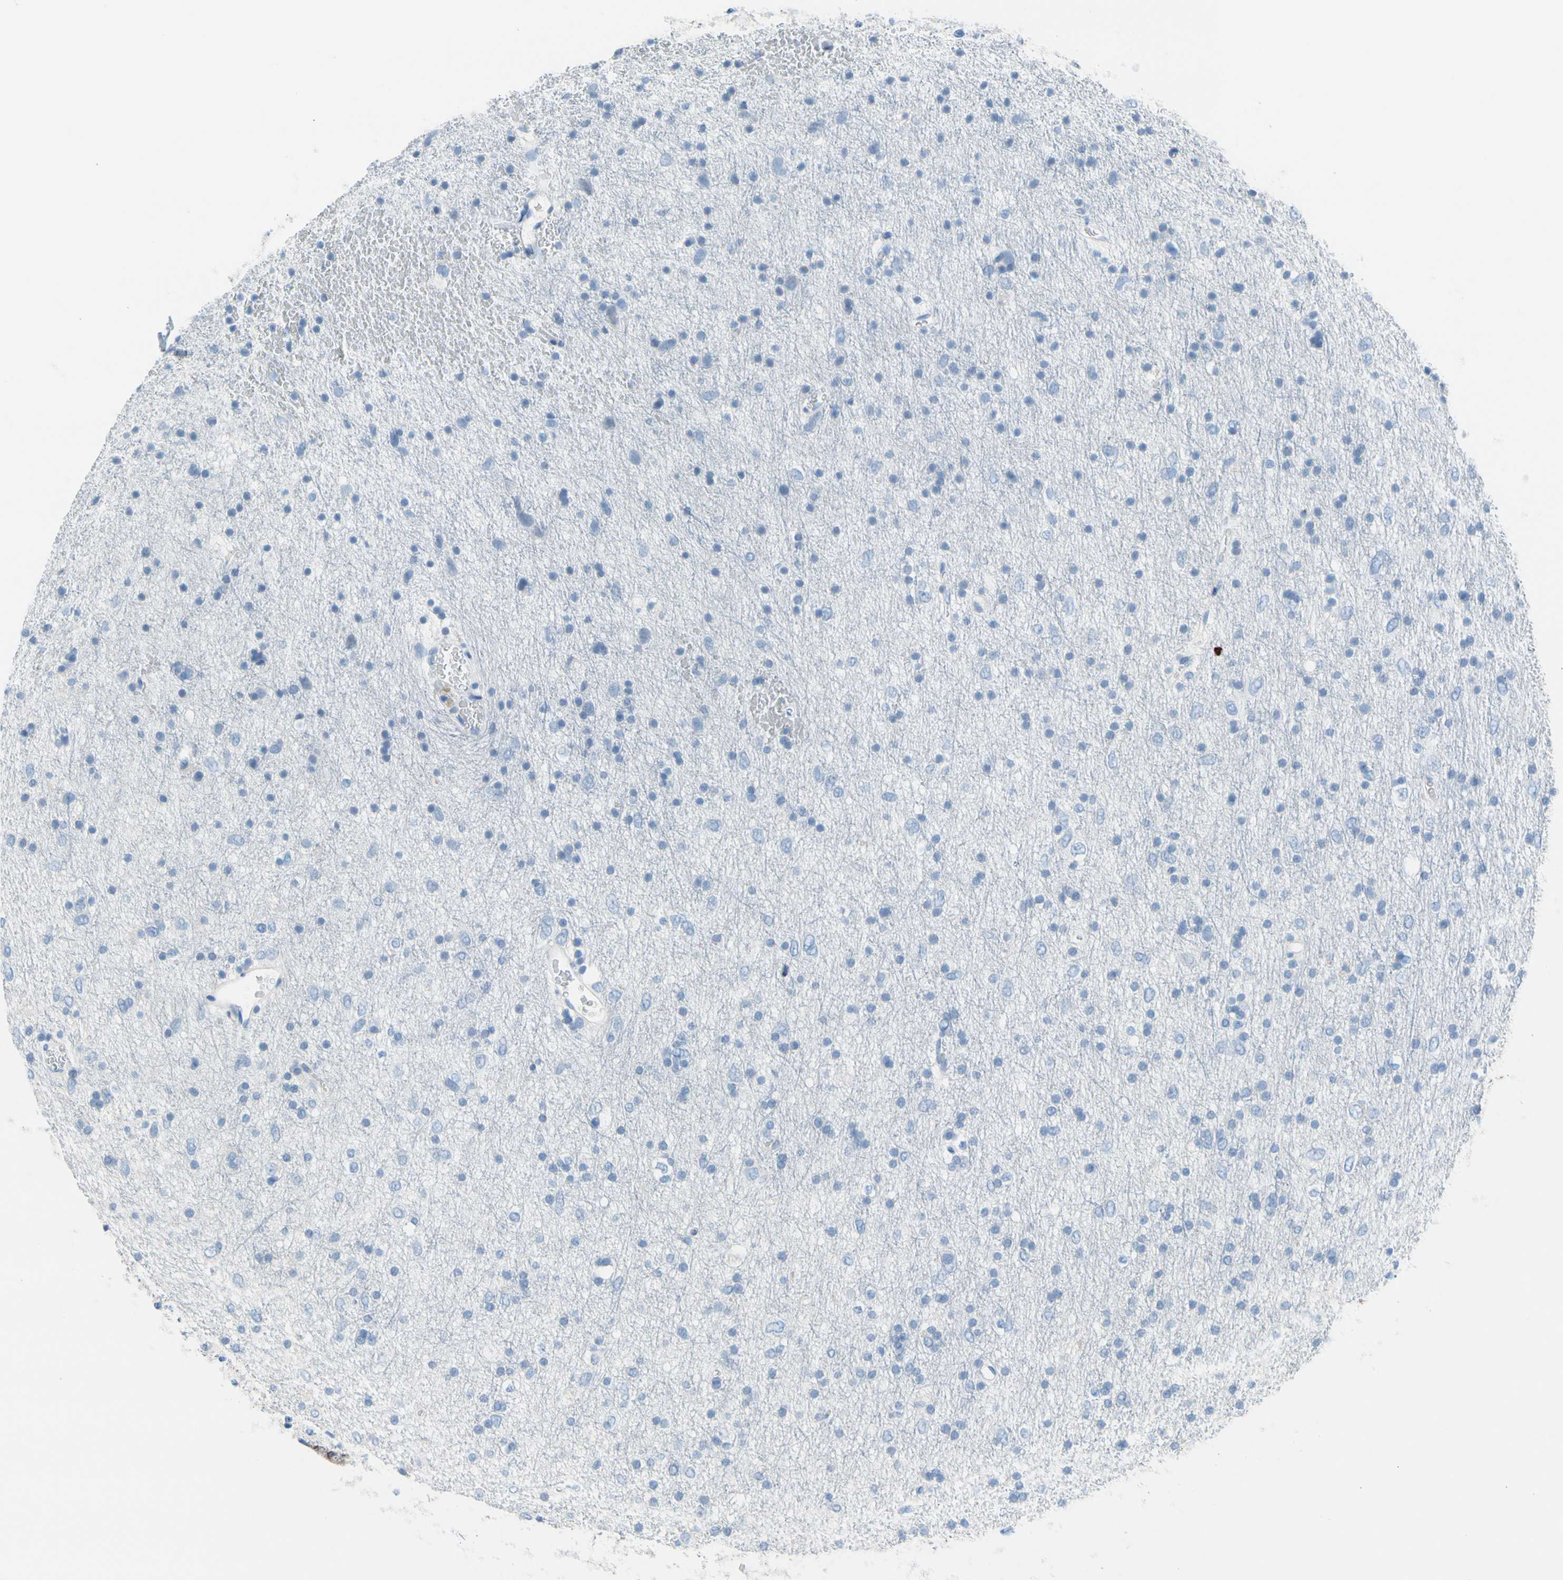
{"staining": {"intensity": "negative", "quantity": "none", "location": "none"}, "tissue": "glioma", "cell_type": "Tumor cells", "image_type": "cancer", "snomed": [{"axis": "morphology", "description": "Glioma, malignant, Low grade"}, {"axis": "topography", "description": "Brain"}], "caption": "Tumor cells are negative for protein expression in human malignant glioma (low-grade).", "gene": "TACC3", "patient": {"sex": "male", "age": 77}}